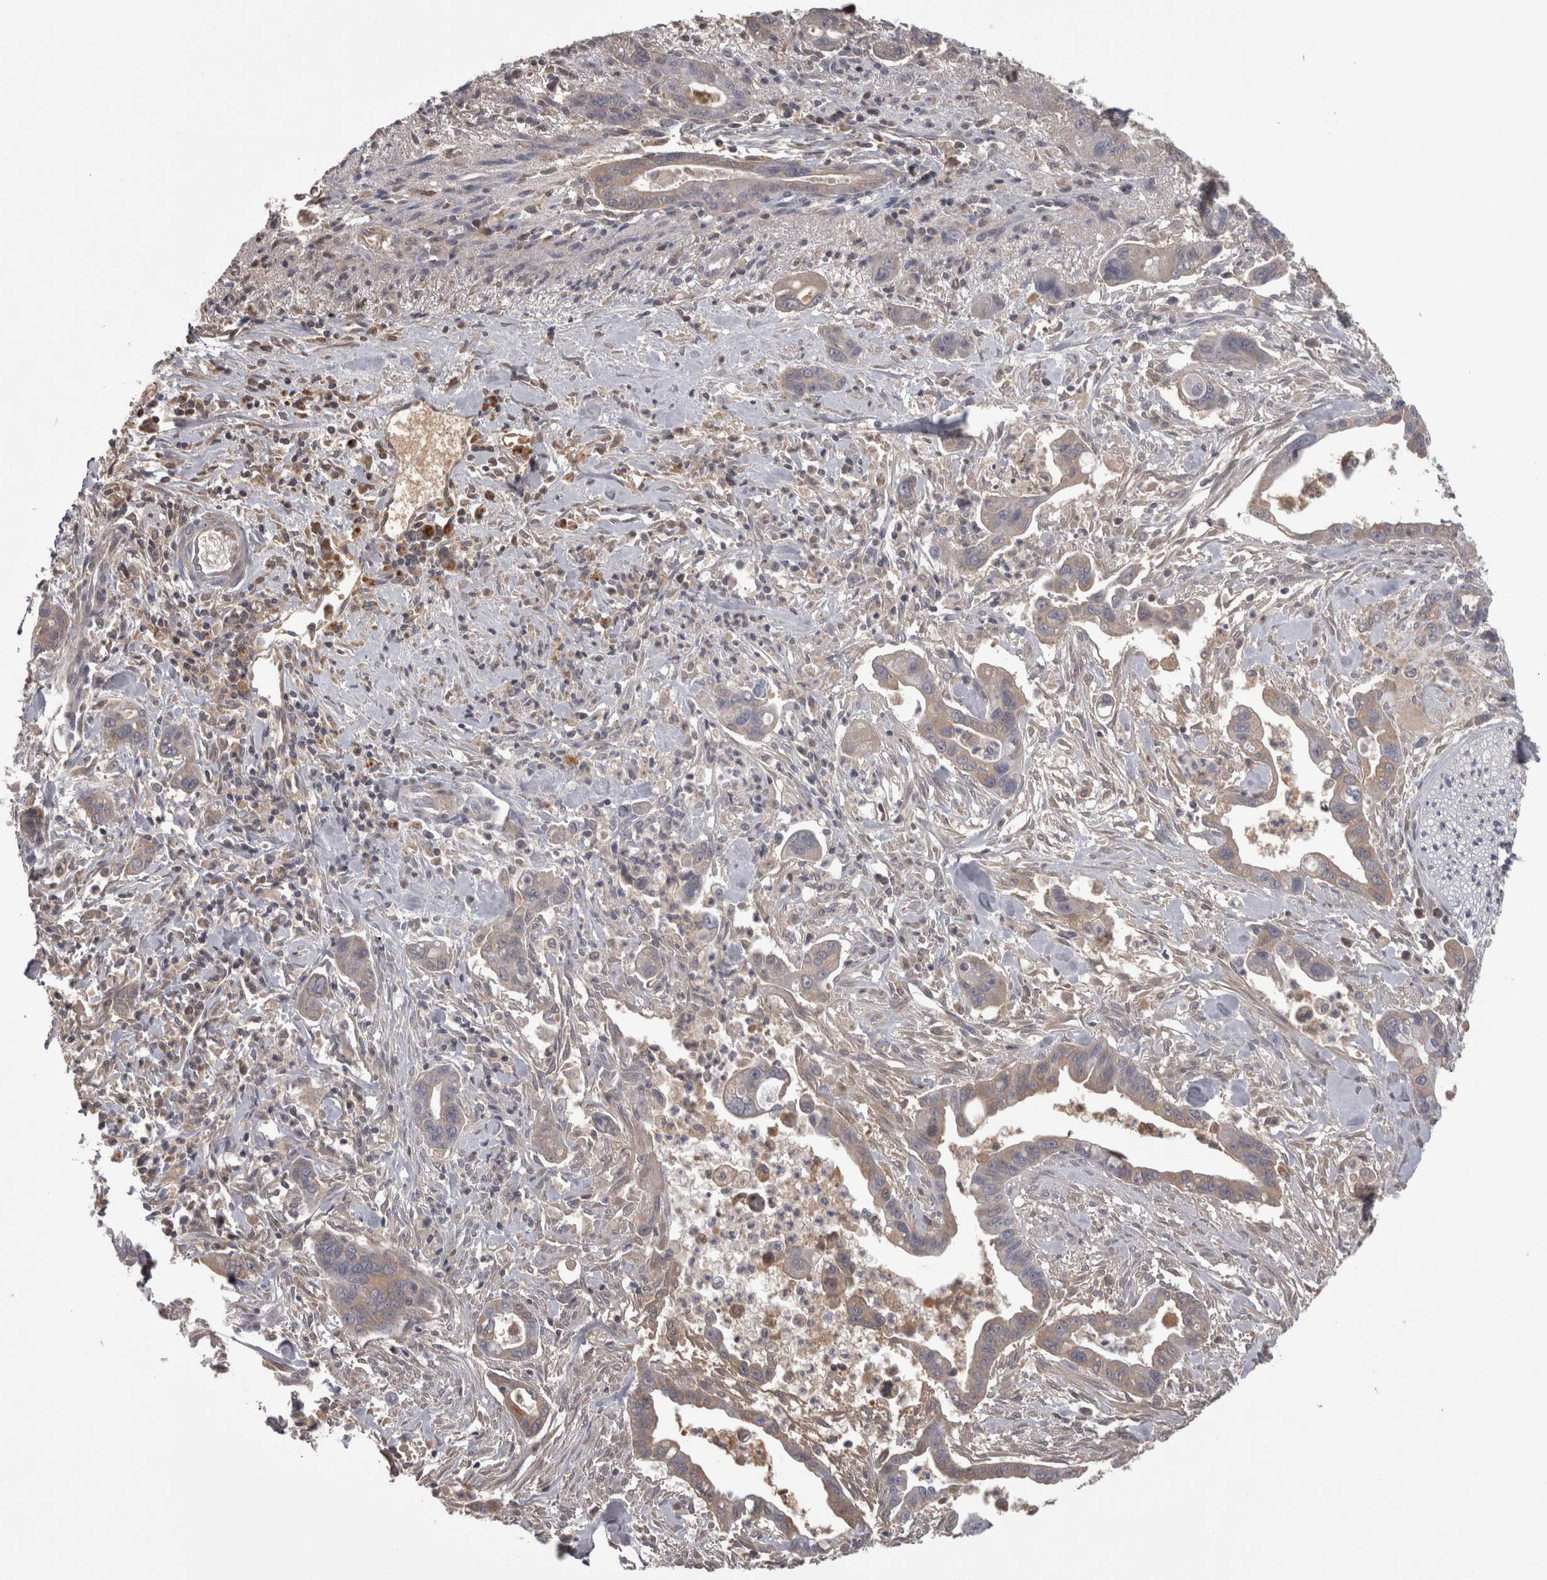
{"staining": {"intensity": "moderate", "quantity": "<25%", "location": "cytoplasmic/membranous"}, "tissue": "pancreatic cancer", "cell_type": "Tumor cells", "image_type": "cancer", "snomed": [{"axis": "morphology", "description": "Adenocarcinoma, NOS"}, {"axis": "topography", "description": "Pancreas"}], "caption": "Tumor cells show low levels of moderate cytoplasmic/membranous positivity in about <25% of cells in adenocarcinoma (pancreatic).", "gene": "SAA4", "patient": {"sex": "male", "age": 70}}